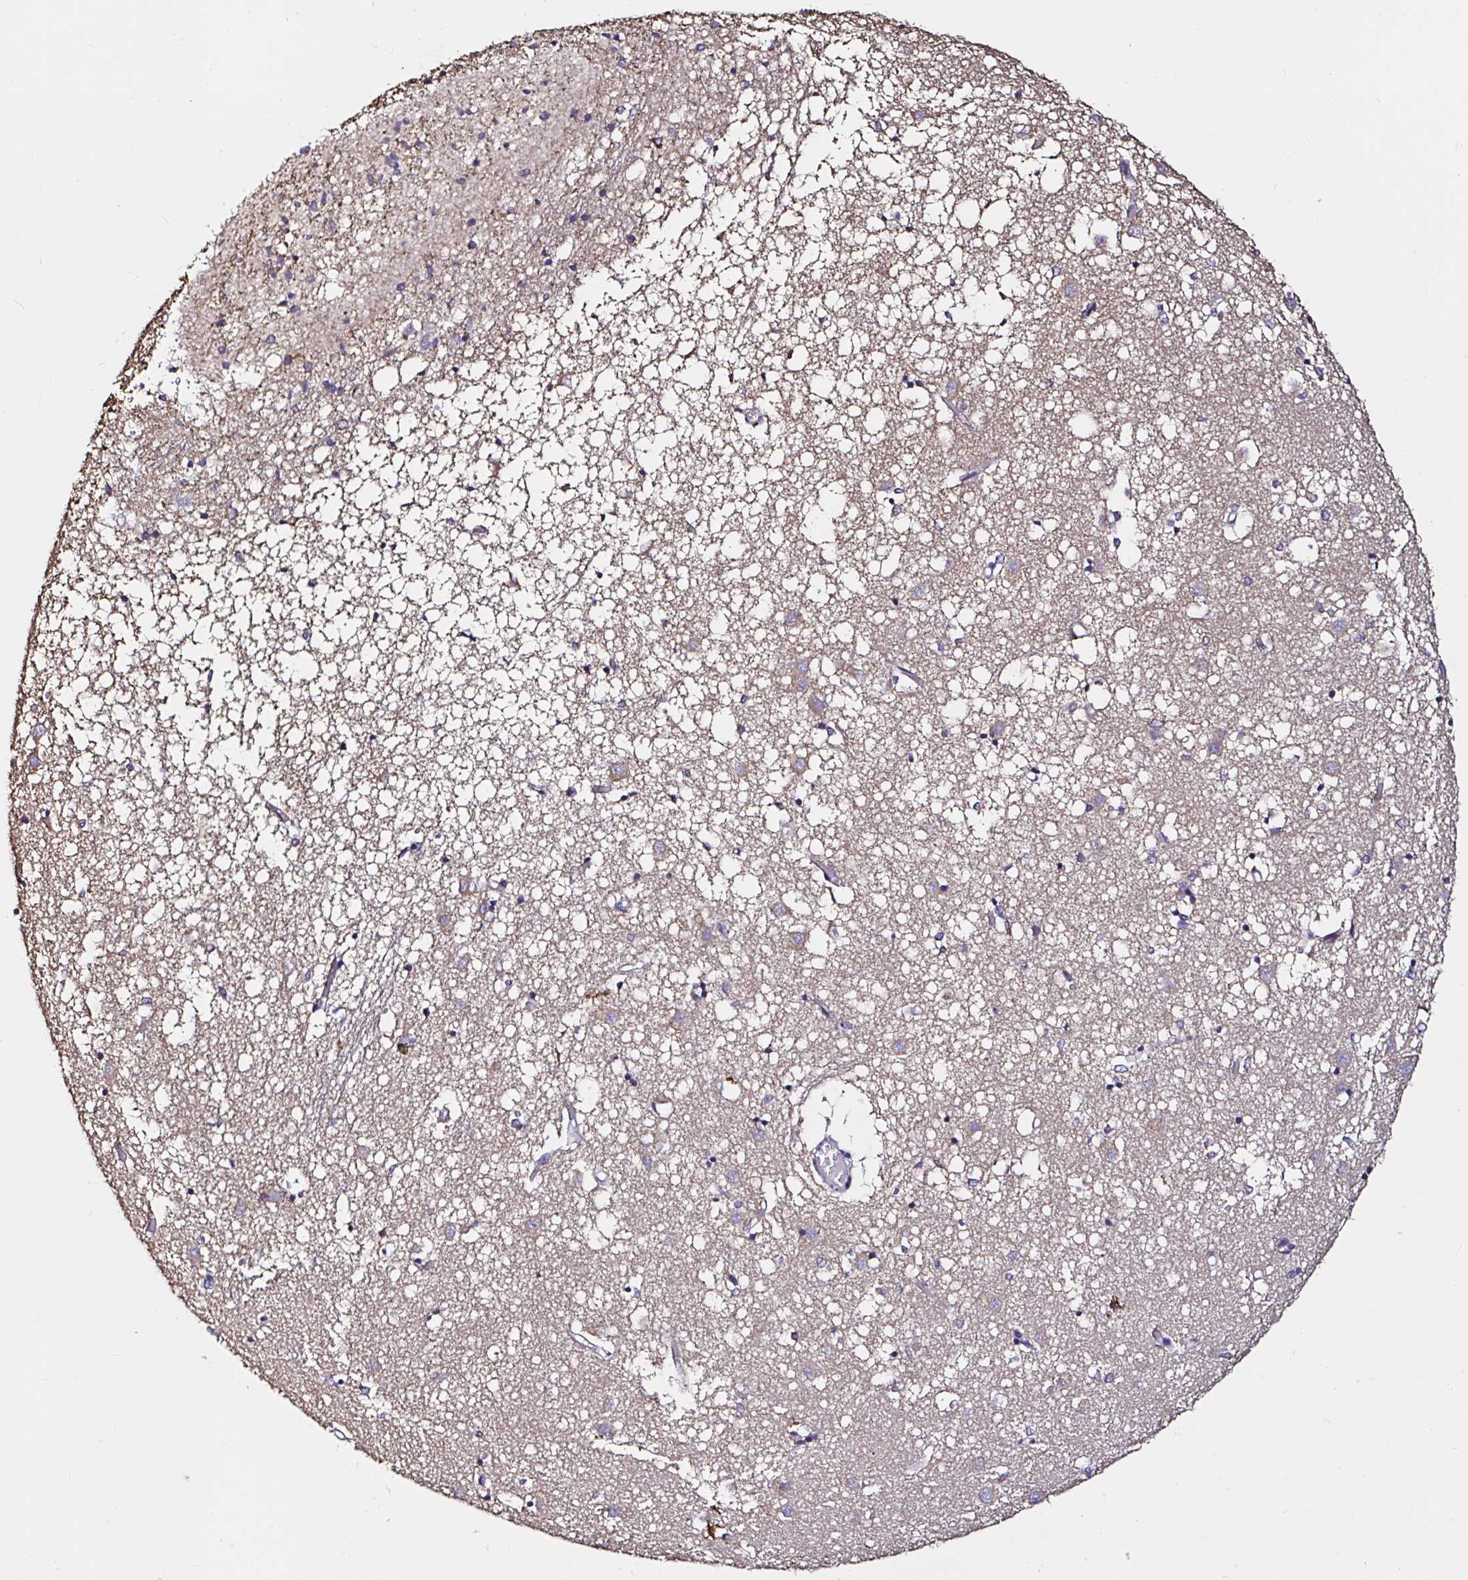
{"staining": {"intensity": "negative", "quantity": "none", "location": "none"}, "tissue": "caudate", "cell_type": "Glial cells", "image_type": "normal", "snomed": [{"axis": "morphology", "description": "Normal tissue, NOS"}, {"axis": "topography", "description": "Lateral ventricle wall"}], "caption": "Immunohistochemistry (IHC) histopathology image of unremarkable caudate: human caudate stained with DAB reveals no significant protein expression in glial cells.", "gene": "MSR1", "patient": {"sex": "male", "age": 70}}